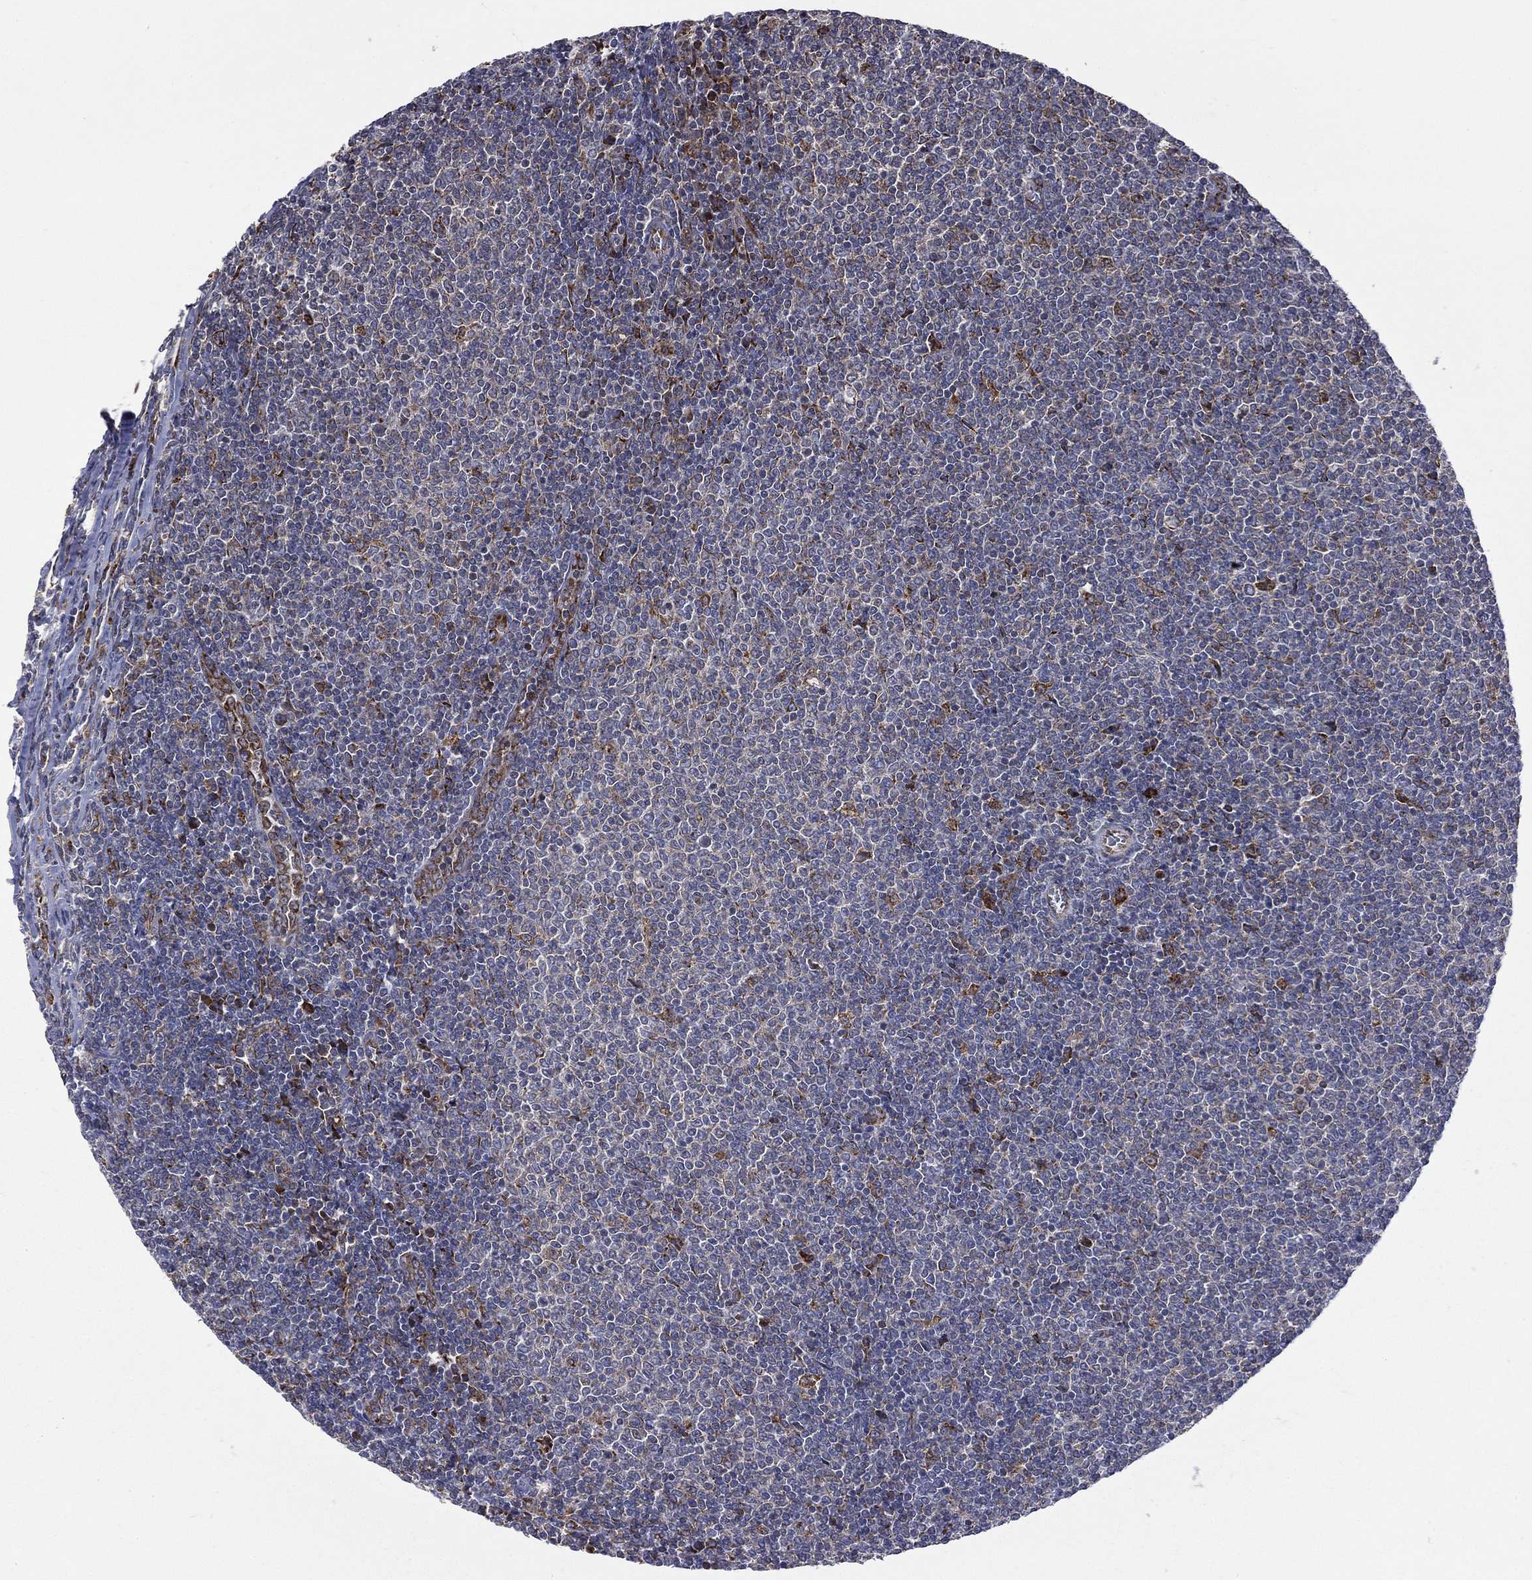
{"staining": {"intensity": "negative", "quantity": "none", "location": "none"}, "tissue": "lymphoma", "cell_type": "Tumor cells", "image_type": "cancer", "snomed": [{"axis": "morphology", "description": "Malignant lymphoma, non-Hodgkin's type, Low grade"}, {"axis": "topography", "description": "Lymph node"}], "caption": "Malignant lymphoma, non-Hodgkin's type (low-grade) stained for a protein using immunohistochemistry (IHC) displays no expression tumor cells.", "gene": "C20orf96", "patient": {"sex": "male", "age": 52}}